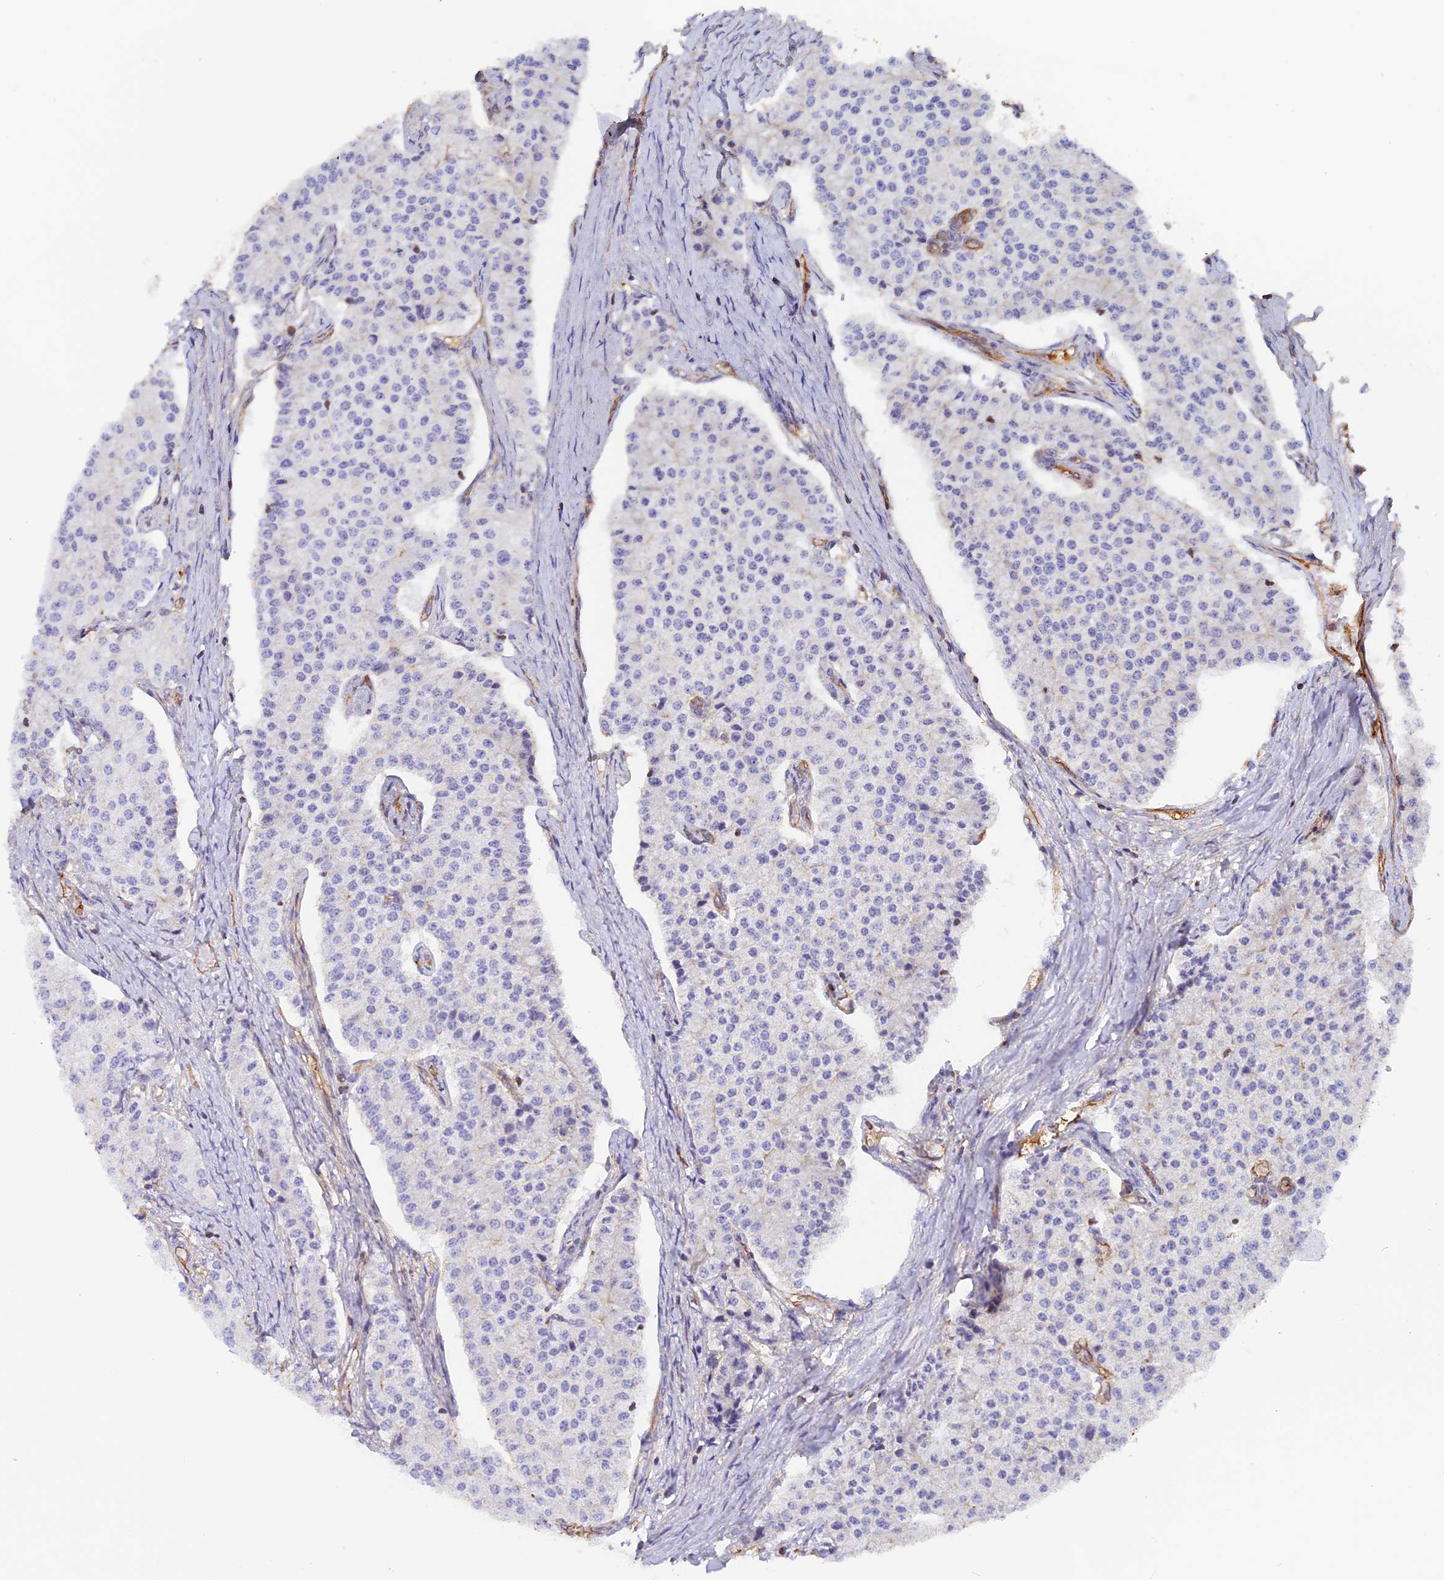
{"staining": {"intensity": "negative", "quantity": "none", "location": "none"}, "tissue": "carcinoid", "cell_type": "Tumor cells", "image_type": "cancer", "snomed": [{"axis": "morphology", "description": "Carcinoid, malignant, NOS"}, {"axis": "topography", "description": "Colon"}], "caption": "The immunohistochemistry (IHC) micrograph has no significant expression in tumor cells of carcinoid (malignant) tissue.", "gene": "VPS18", "patient": {"sex": "female", "age": 52}}